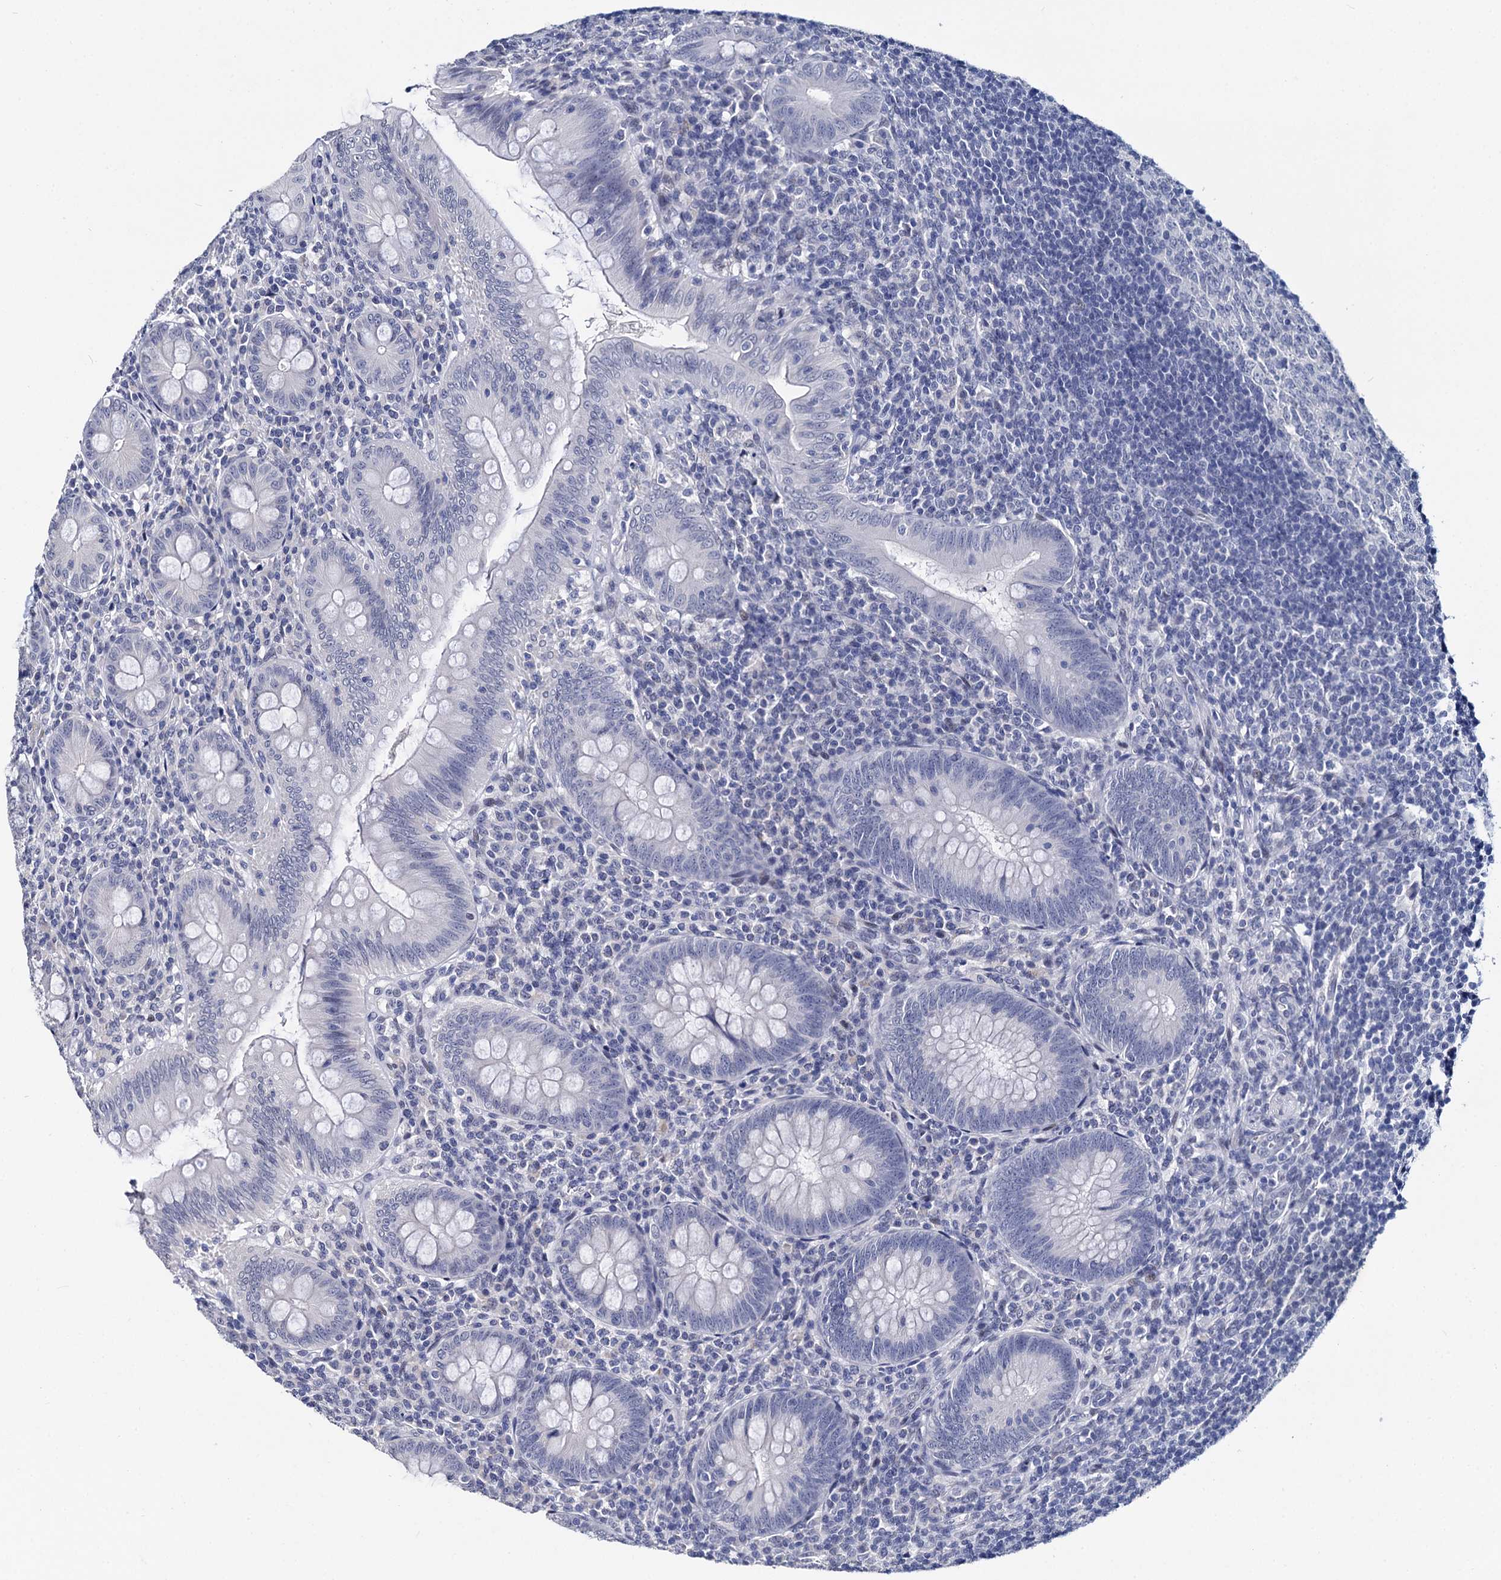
{"staining": {"intensity": "negative", "quantity": "none", "location": "none"}, "tissue": "appendix", "cell_type": "Glandular cells", "image_type": "normal", "snomed": [{"axis": "morphology", "description": "Normal tissue, NOS"}, {"axis": "topography", "description": "Appendix"}], "caption": "Image shows no significant protein staining in glandular cells of benign appendix. Nuclei are stained in blue.", "gene": "MAGEA4", "patient": {"sex": "male", "age": 14}}